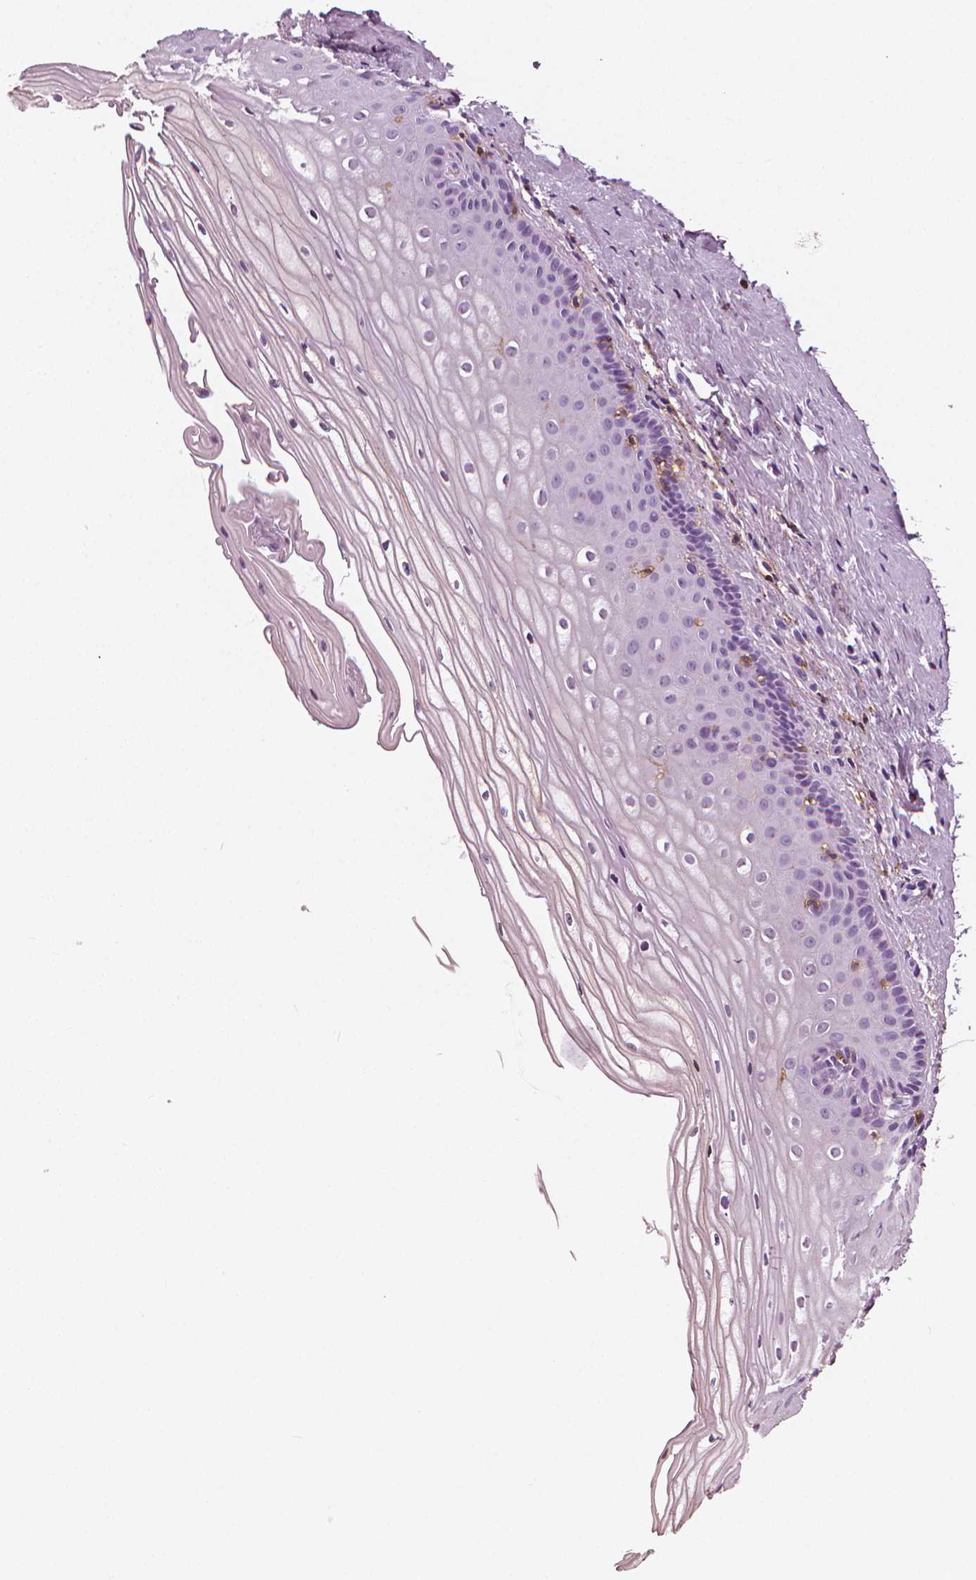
{"staining": {"intensity": "negative", "quantity": "none", "location": "none"}, "tissue": "vagina", "cell_type": "Squamous epithelial cells", "image_type": "normal", "snomed": [{"axis": "morphology", "description": "Normal tissue, NOS"}, {"axis": "topography", "description": "Vagina"}], "caption": "The histopathology image reveals no significant positivity in squamous epithelial cells of vagina. (Stains: DAB (3,3'-diaminobenzidine) immunohistochemistry with hematoxylin counter stain, Microscopy: brightfield microscopy at high magnification).", "gene": "PTPRC", "patient": {"sex": "female", "age": 52}}